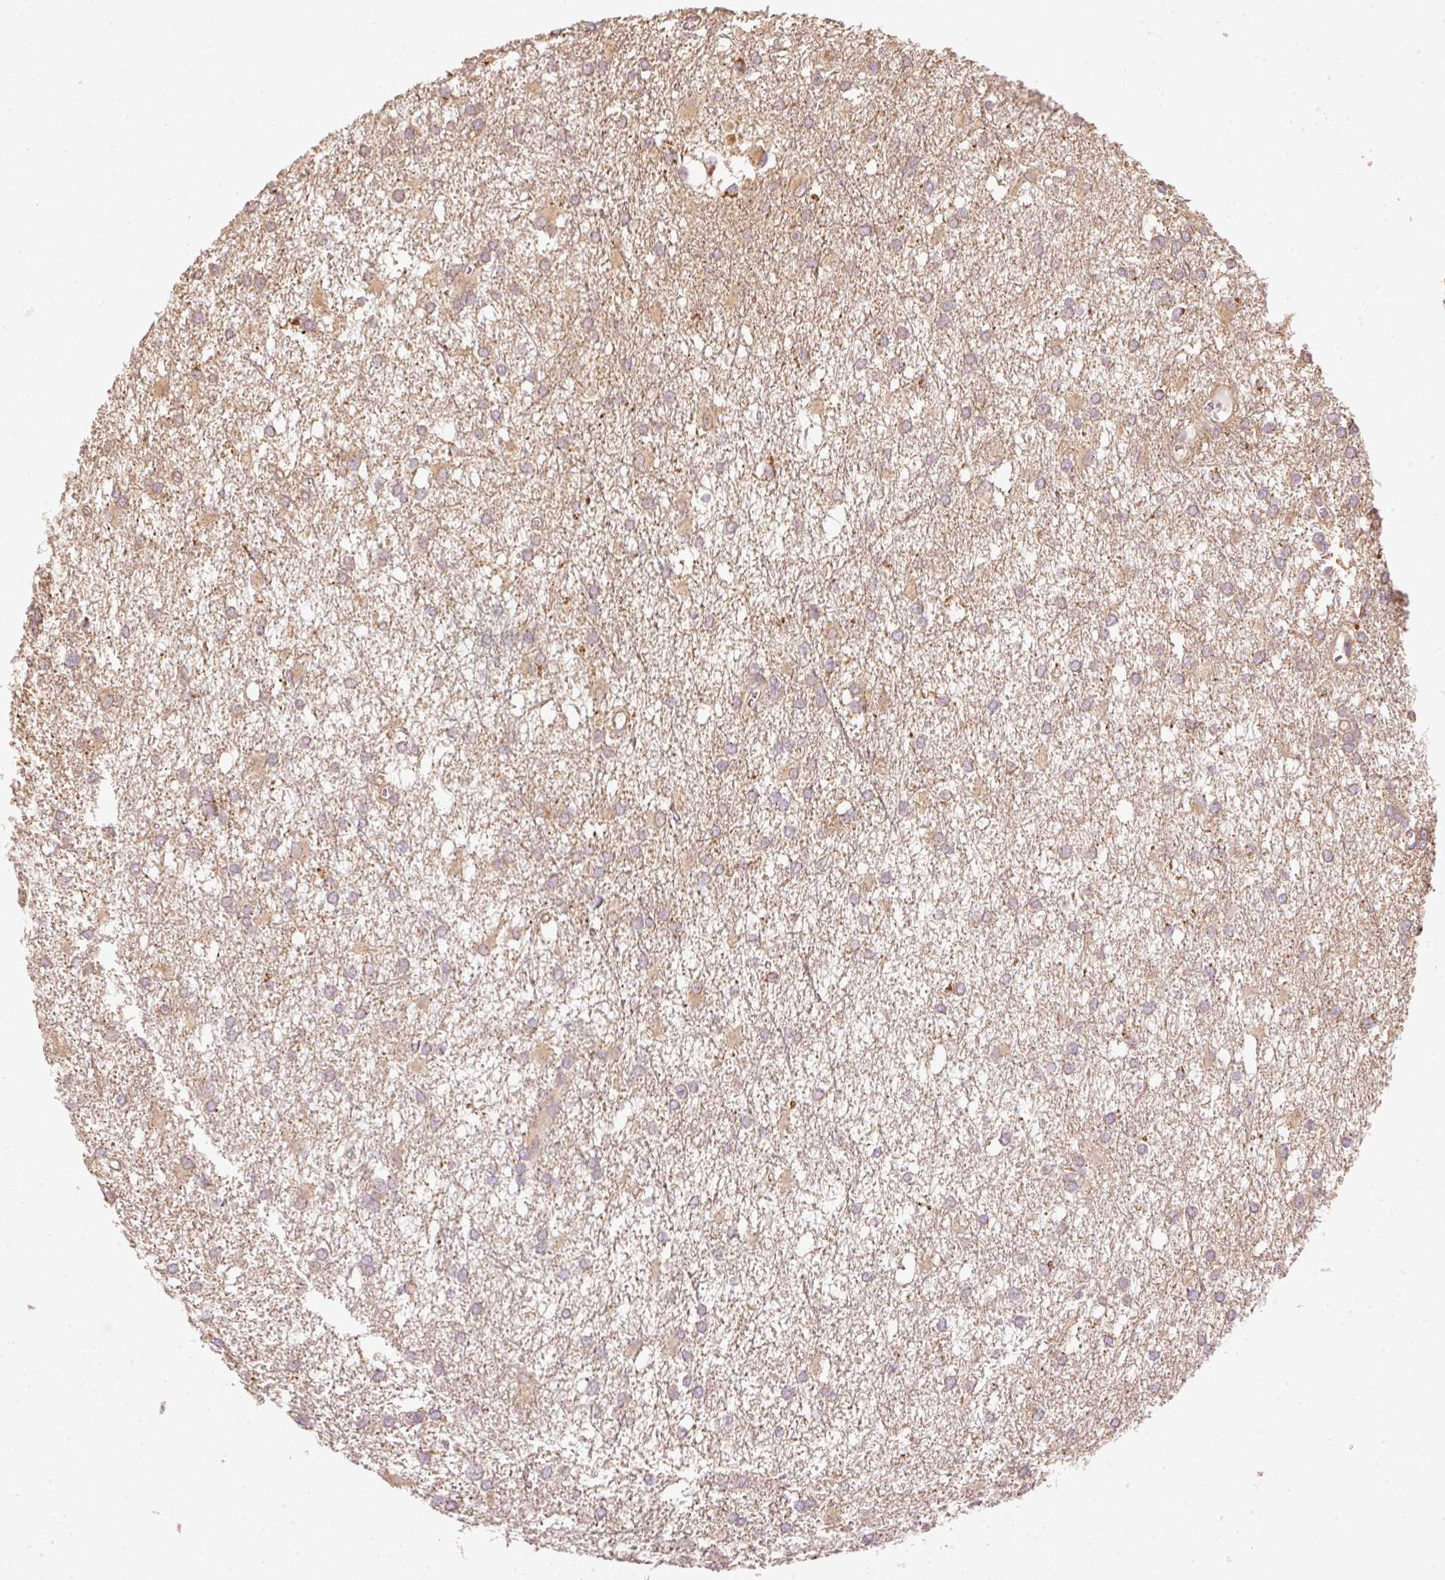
{"staining": {"intensity": "weak", "quantity": "25%-75%", "location": "cytoplasmic/membranous"}, "tissue": "glioma", "cell_type": "Tumor cells", "image_type": "cancer", "snomed": [{"axis": "morphology", "description": "Glioma, malignant, High grade"}, {"axis": "topography", "description": "Brain"}], "caption": "The histopathology image shows immunohistochemical staining of glioma. There is weak cytoplasmic/membranous positivity is identified in approximately 25%-75% of tumor cells.", "gene": "MTHFD1L", "patient": {"sex": "male", "age": 48}}